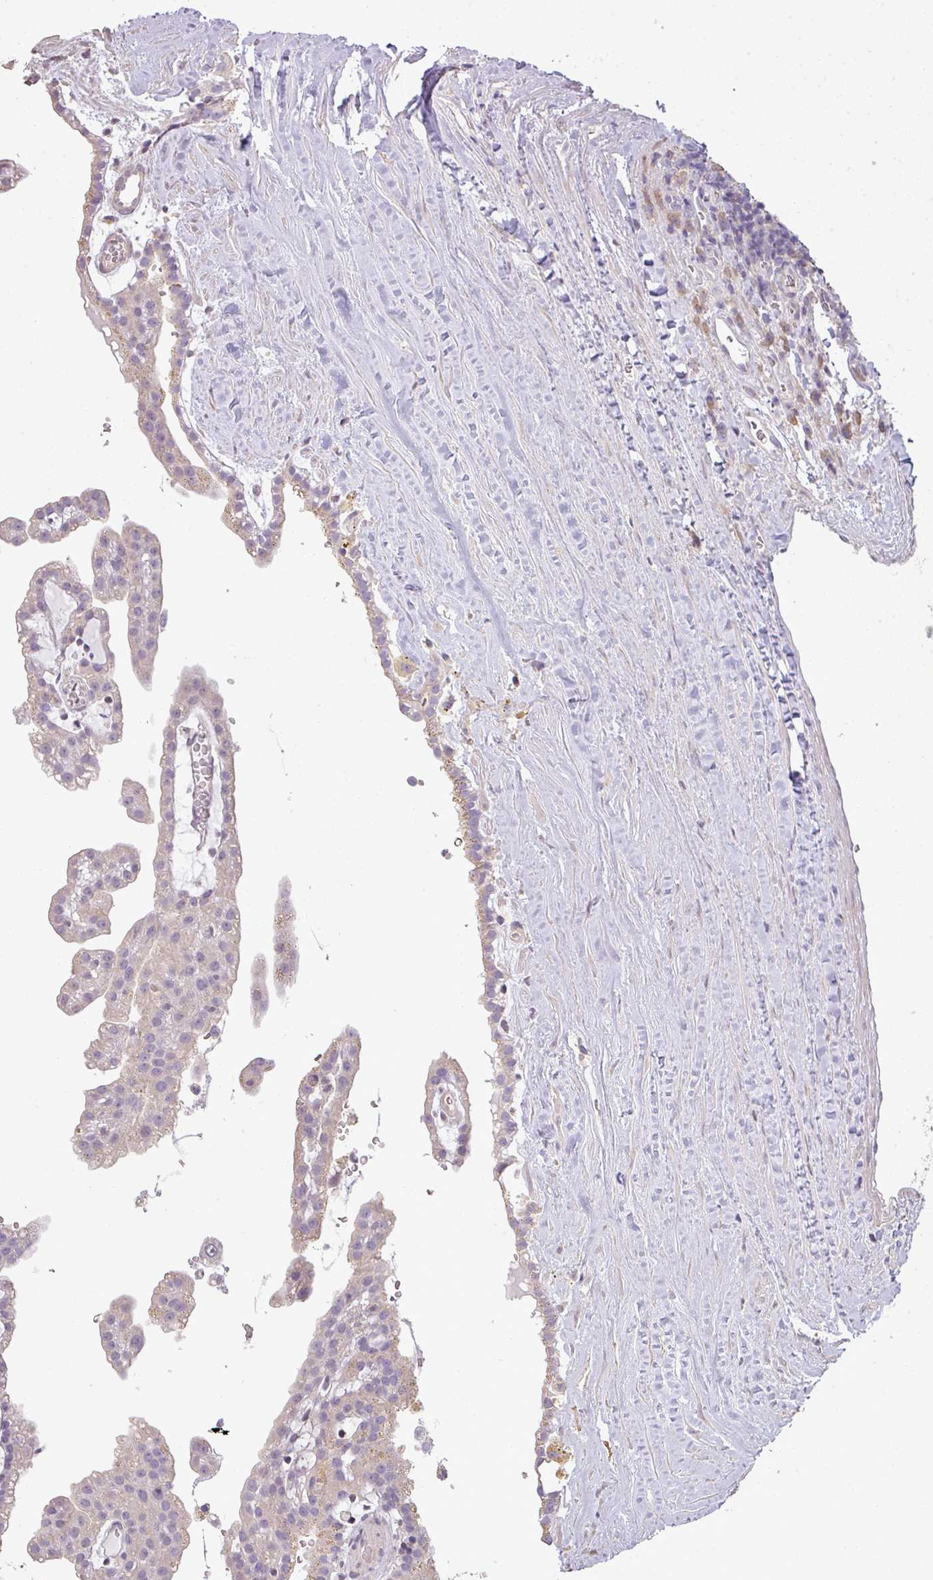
{"staining": {"intensity": "weak", "quantity": "<25%", "location": "cytoplasmic/membranous"}, "tissue": "renal cancer", "cell_type": "Tumor cells", "image_type": "cancer", "snomed": [{"axis": "morphology", "description": "Adenocarcinoma, NOS"}, {"axis": "topography", "description": "Kidney"}], "caption": "DAB (3,3'-diaminobenzidine) immunohistochemical staining of human adenocarcinoma (renal) exhibits no significant positivity in tumor cells.", "gene": "LY9", "patient": {"sex": "male", "age": 63}}